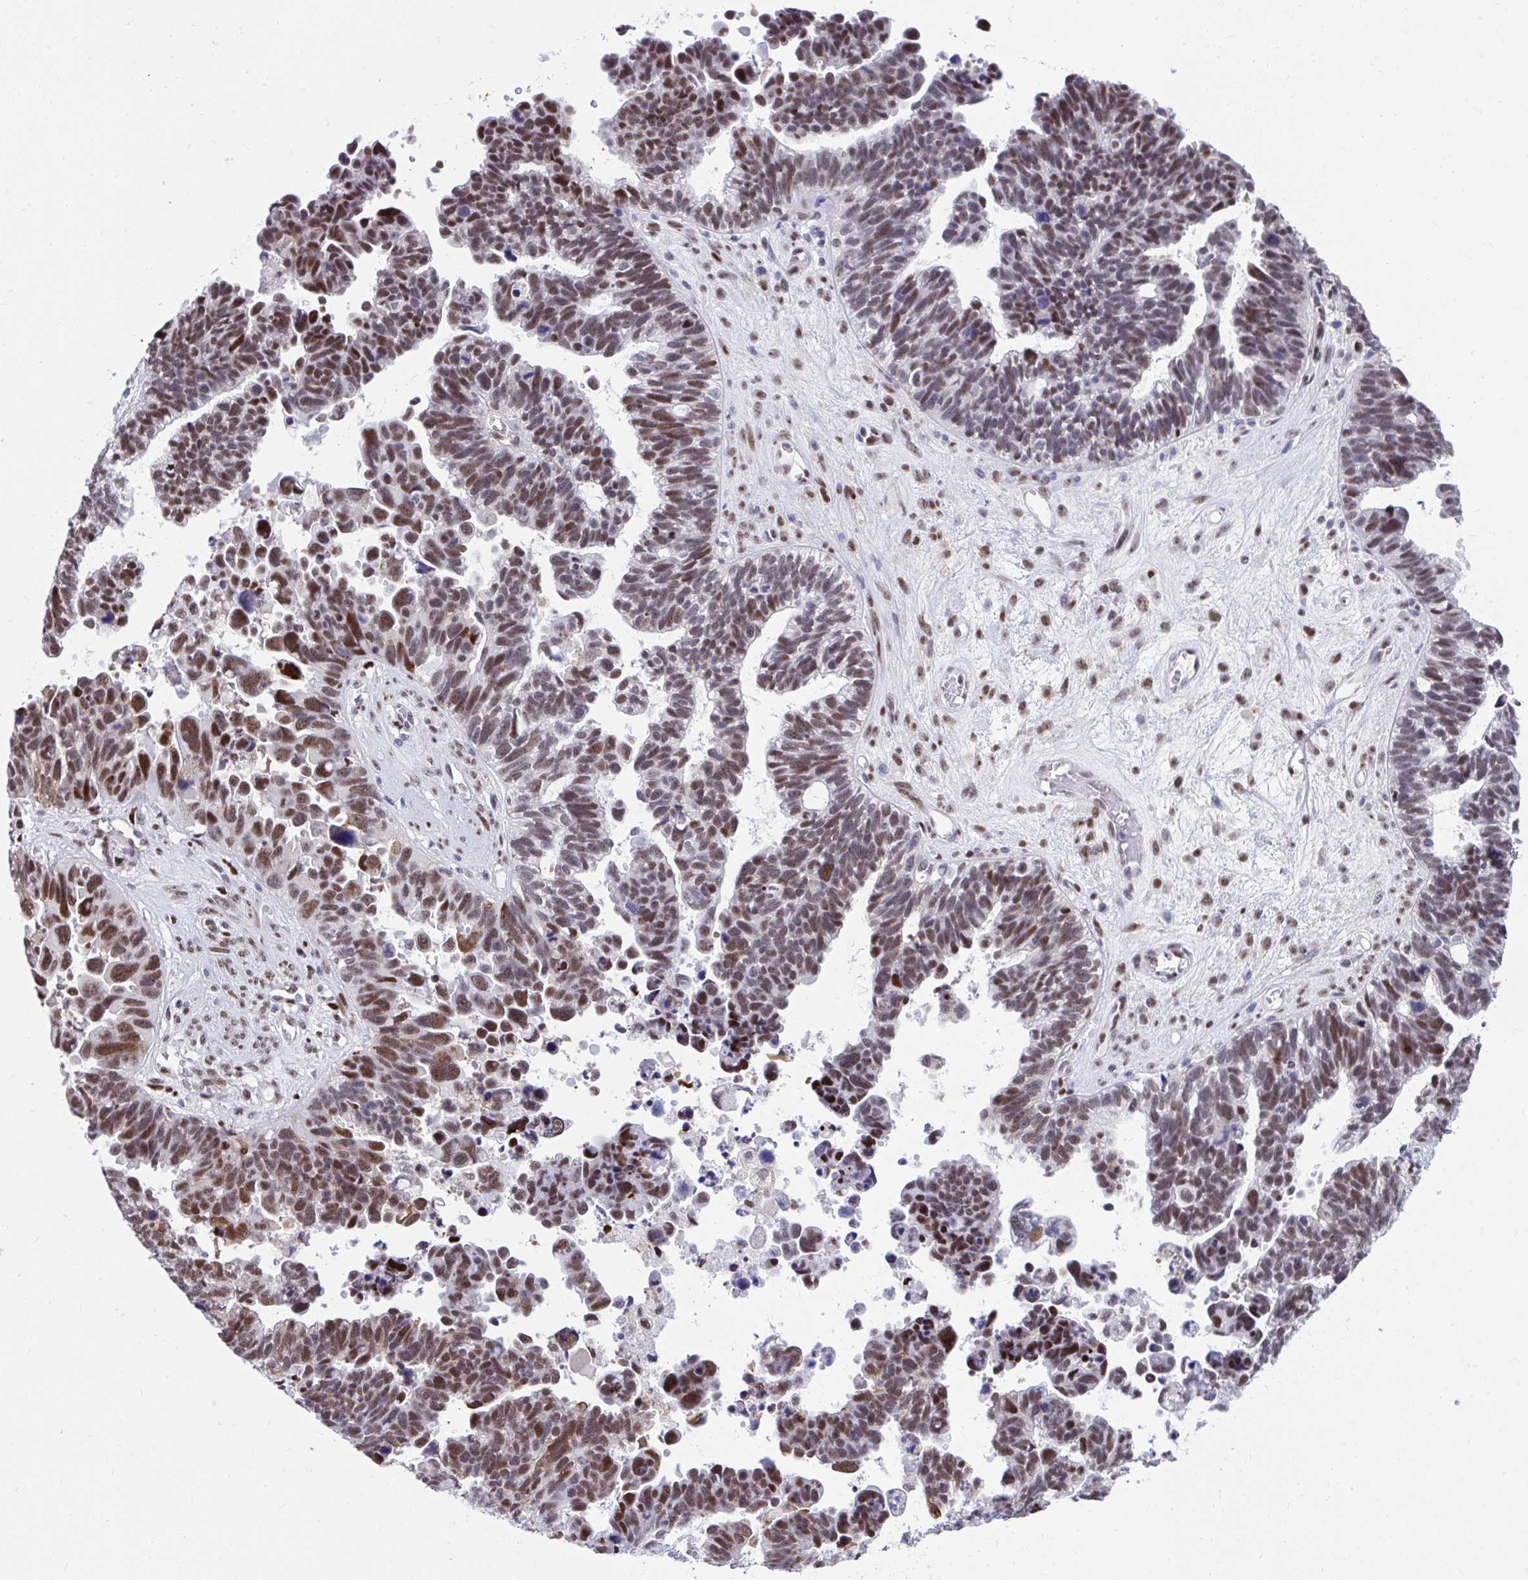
{"staining": {"intensity": "moderate", "quantity": ">75%", "location": "nuclear"}, "tissue": "ovarian cancer", "cell_type": "Tumor cells", "image_type": "cancer", "snomed": [{"axis": "morphology", "description": "Cystadenocarcinoma, serous, NOS"}, {"axis": "topography", "description": "Ovary"}], "caption": "Immunohistochemical staining of human ovarian cancer (serous cystadenocarcinoma) displays medium levels of moderate nuclear protein expression in approximately >75% of tumor cells.", "gene": "SLC35C2", "patient": {"sex": "female", "age": 60}}